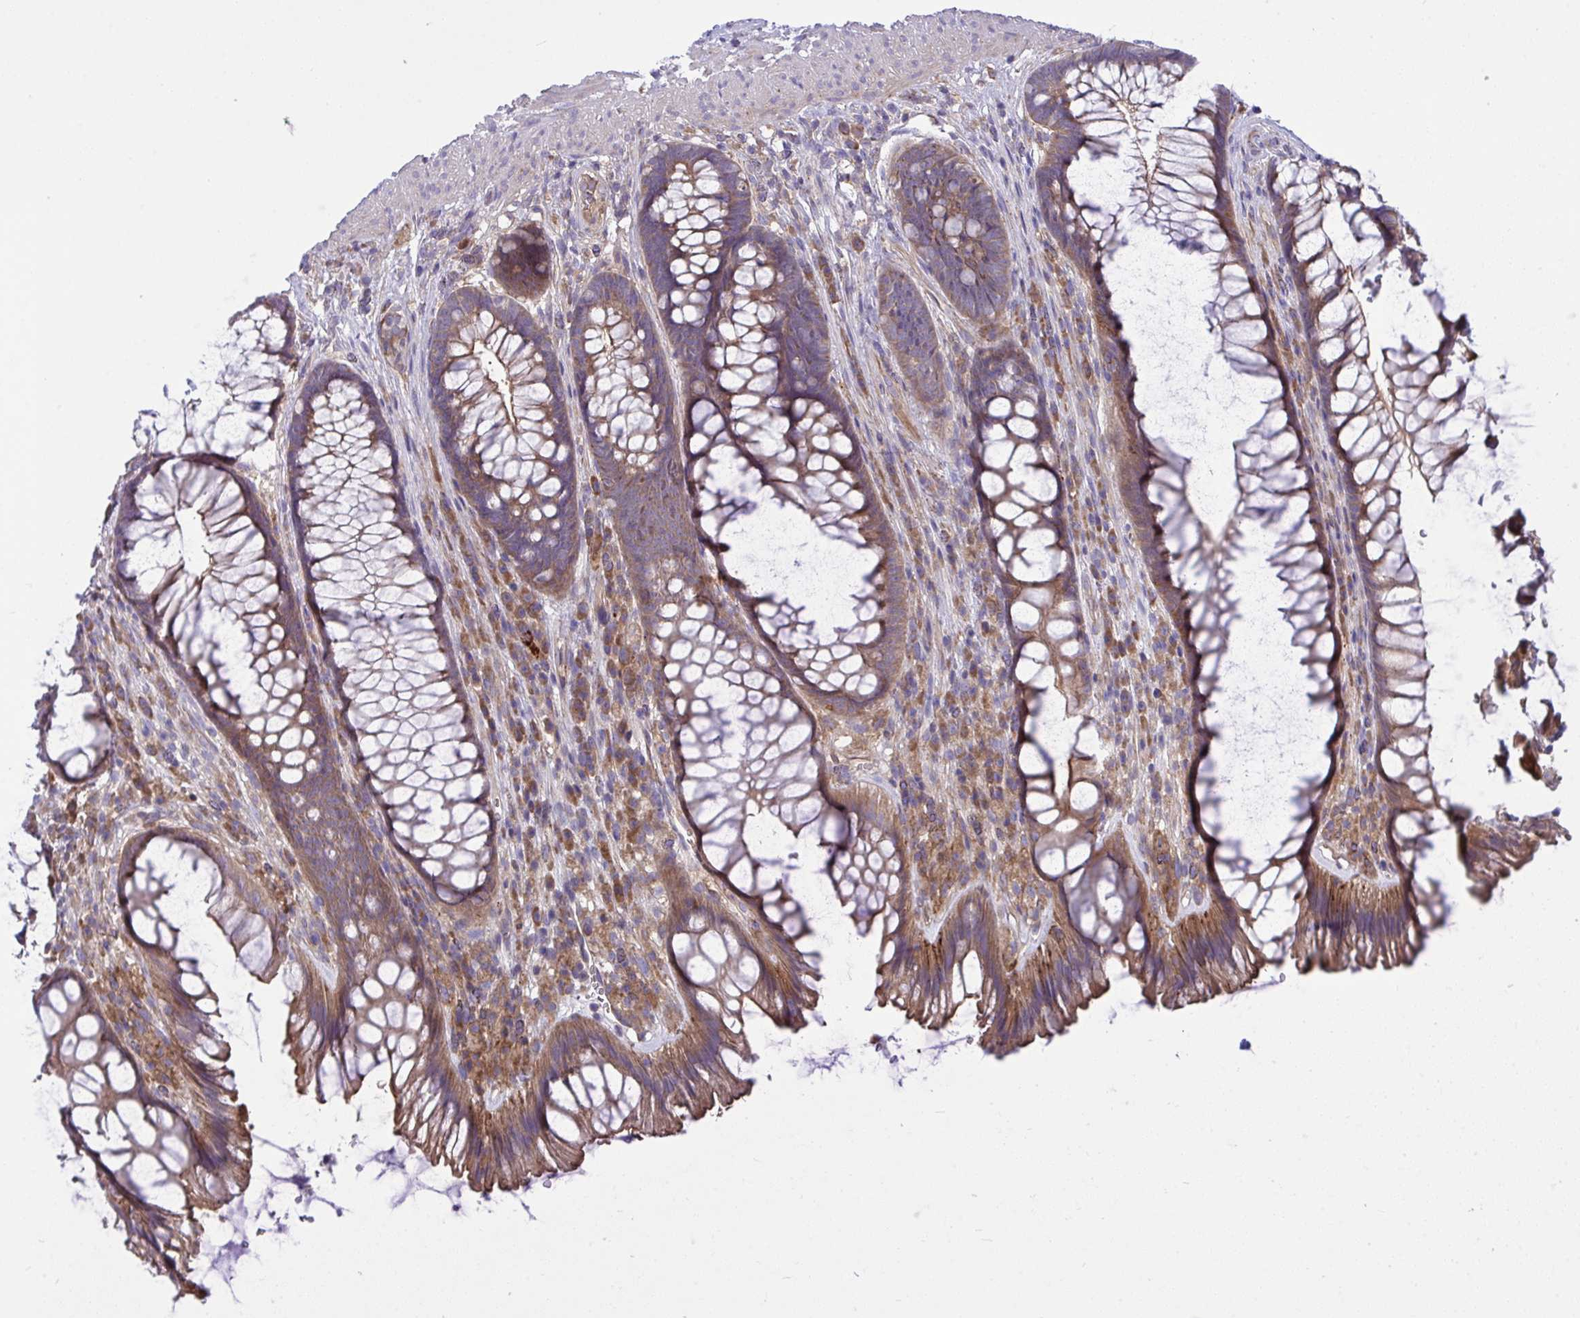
{"staining": {"intensity": "moderate", "quantity": ">75%", "location": "cytoplasmic/membranous"}, "tissue": "rectum", "cell_type": "Glandular cells", "image_type": "normal", "snomed": [{"axis": "morphology", "description": "Normal tissue, NOS"}, {"axis": "topography", "description": "Rectum"}], "caption": "Protein staining displays moderate cytoplasmic/membranous expression in about >75% of glandular cells in benign rectum.", "gene": "GRB14", "patient": {"sex": "male", "age": 53}}